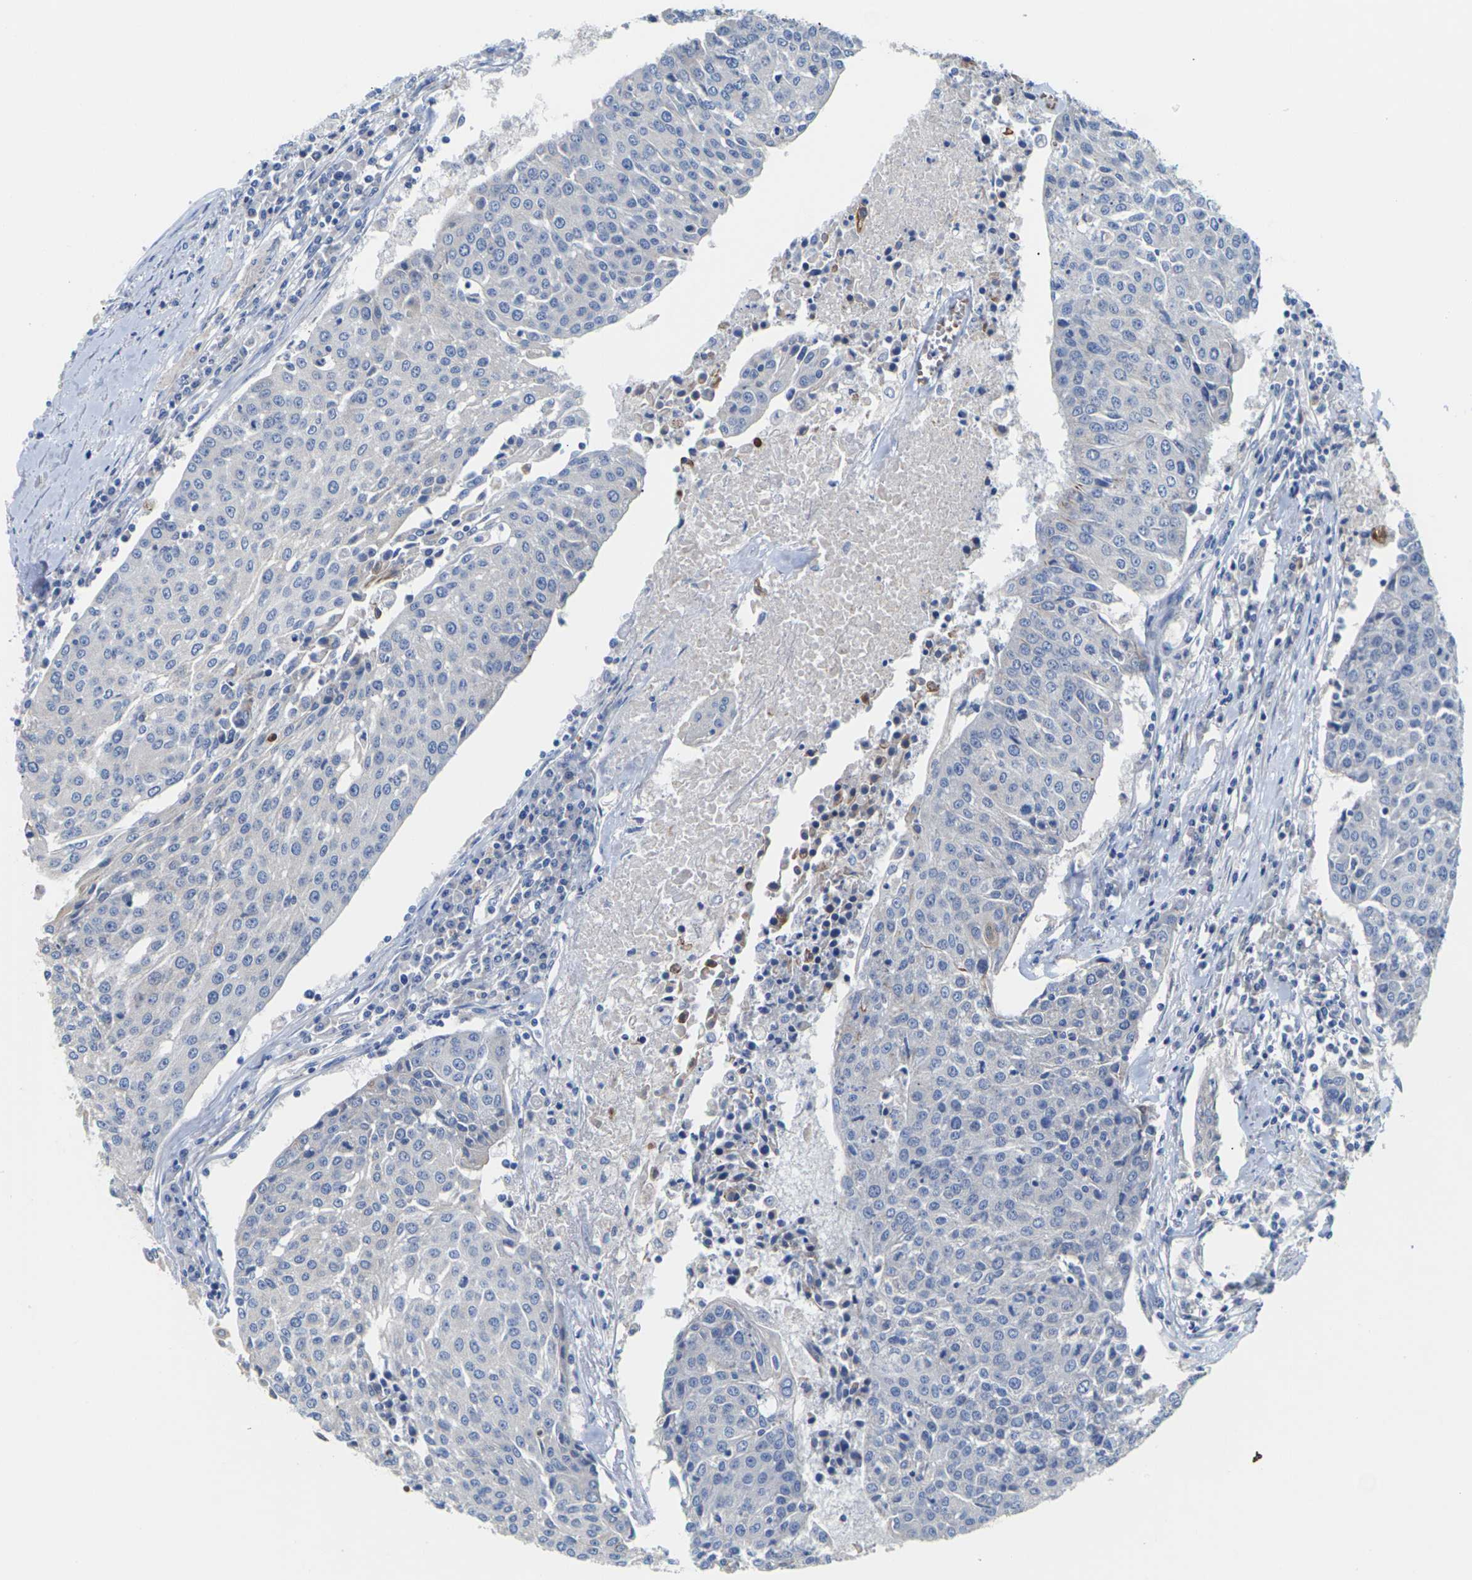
{"staining": {"intensity": "negative", "quantity": "none", "location": "none"}, "tissue": "urothelial cancer", "cell_type": "Tumor cells", "image_type": "cancer", "snomed": [{"axis": "morphology", "description": "Urothelial carcinoma, High grade"}, {"axis": "topography", "description": "Urinary bladder"}], "caption": "Immunohistochemistry micrograph of neoplastic tissue: human urothelial cancer stained with DAB (3,3'-diaminobenzidine) reveals no significant protein positivity in tumor cells.", "gene": "TMCO4", "patient": {"sex": "female", "age": 85}}